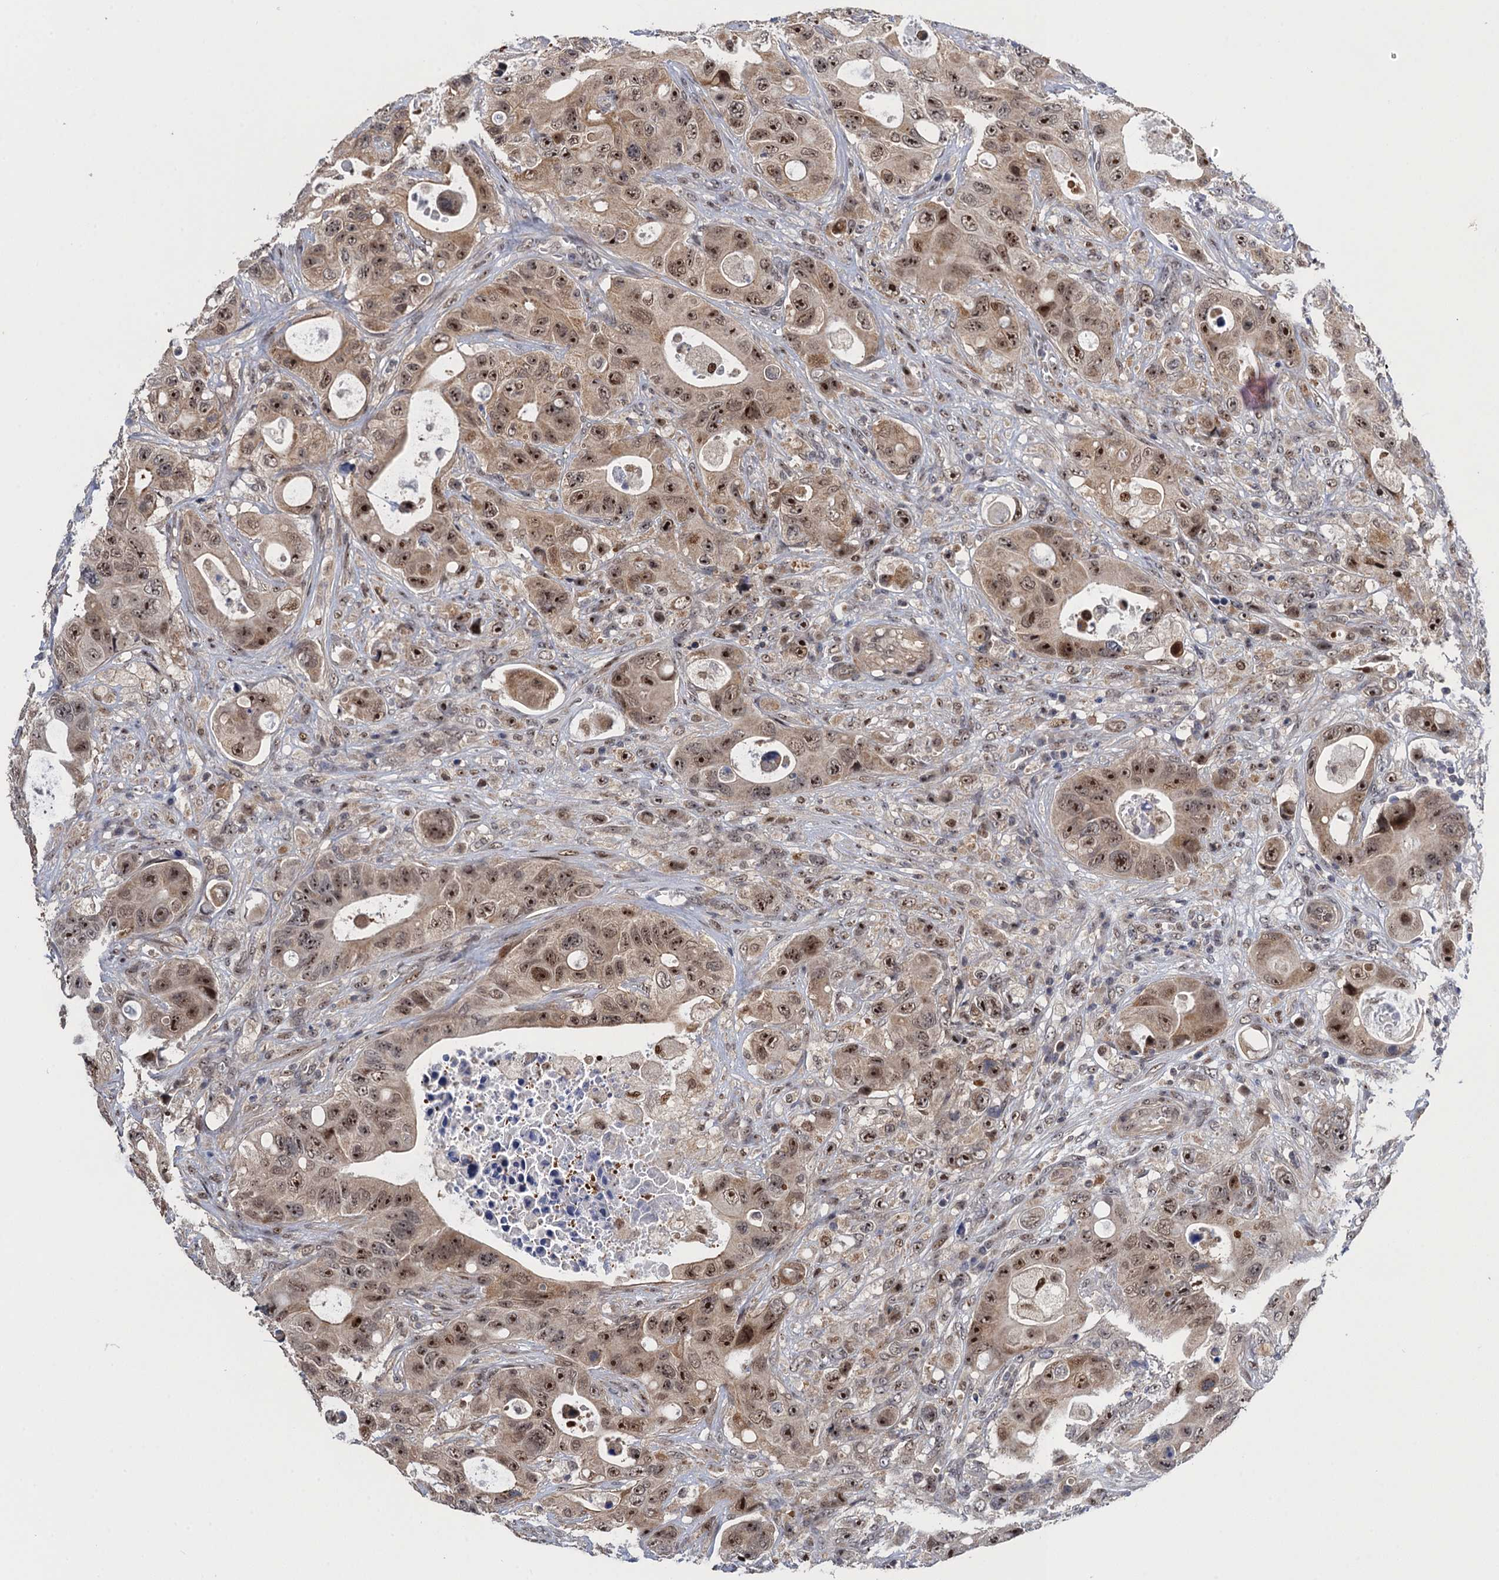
{"staining": {"intensity": "moderate", "quantity": ">75%", "location": "nuclear"}, "tissue": "colorectal cancer", "cell_type": "Tumor cells", "image_type": "cancer", "snomed": [{"axis": "morphology", "description": "Adenocarcinoma, NOS"}, {"axis": "topography", "description": "Colon"}], "caption": "IHC of human colorectal cancer reveals medium levels of moderate nuclear staining in approximately >75% of tumor cells.", "gene": "ZAR1L", "patient": {"sex": "female", "age": 46}}